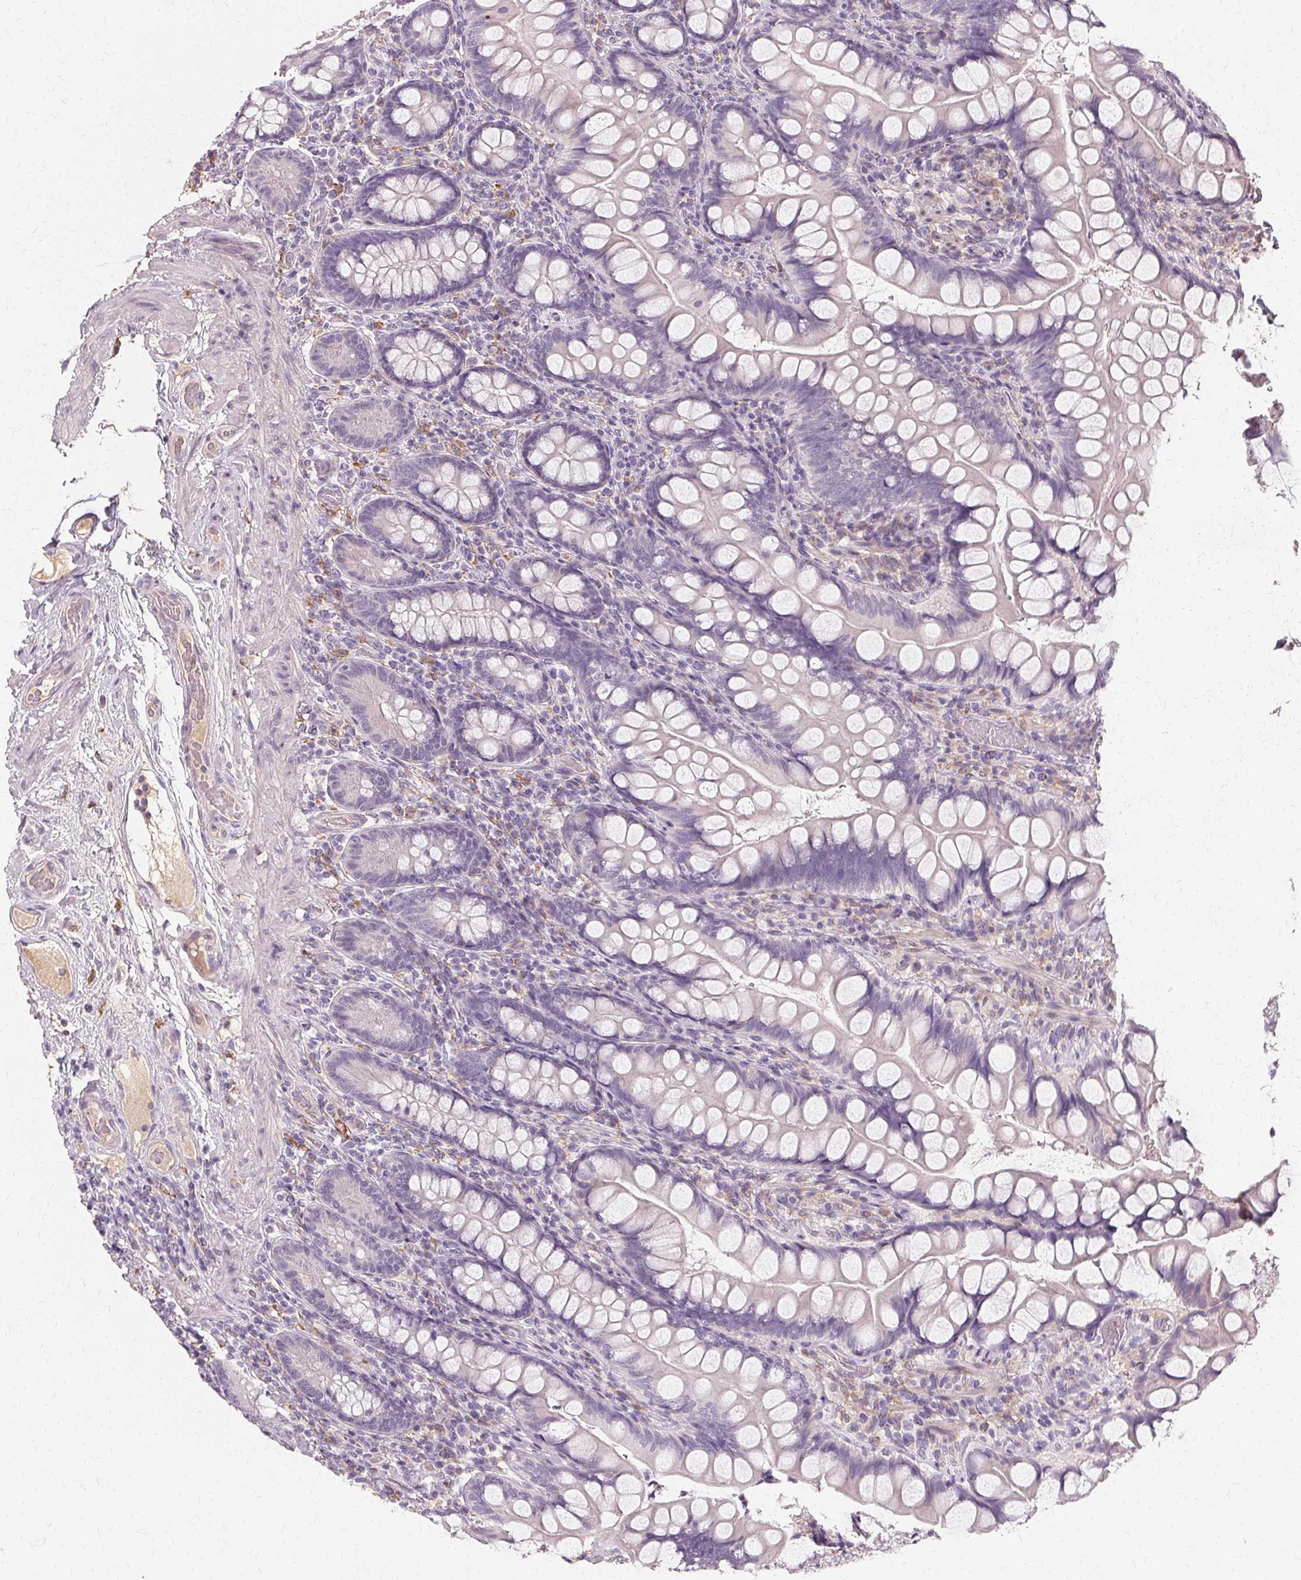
{"staining": {"intensity": "negative", "quantity": "none", "location": "none"}, "tissue": "small intestine", "cell_type": "Glandular cells", "image_type": "normal", "snomed": [{"axis": "morphology", "description": "Normal tissue, NOS"}, {"axis": "topography", "description": "Small intestine"}], "caption": "Photomicrograph shows no protein staining in glandular cells of normal small intestine. The staining is performed using DAB (3,3'-diaminobenzidine) brown chromogen with nuclei counter-stained in using hematoxylin.", "gene": "IFNGR1", "patient": {"sex": "male", "age": 70}}